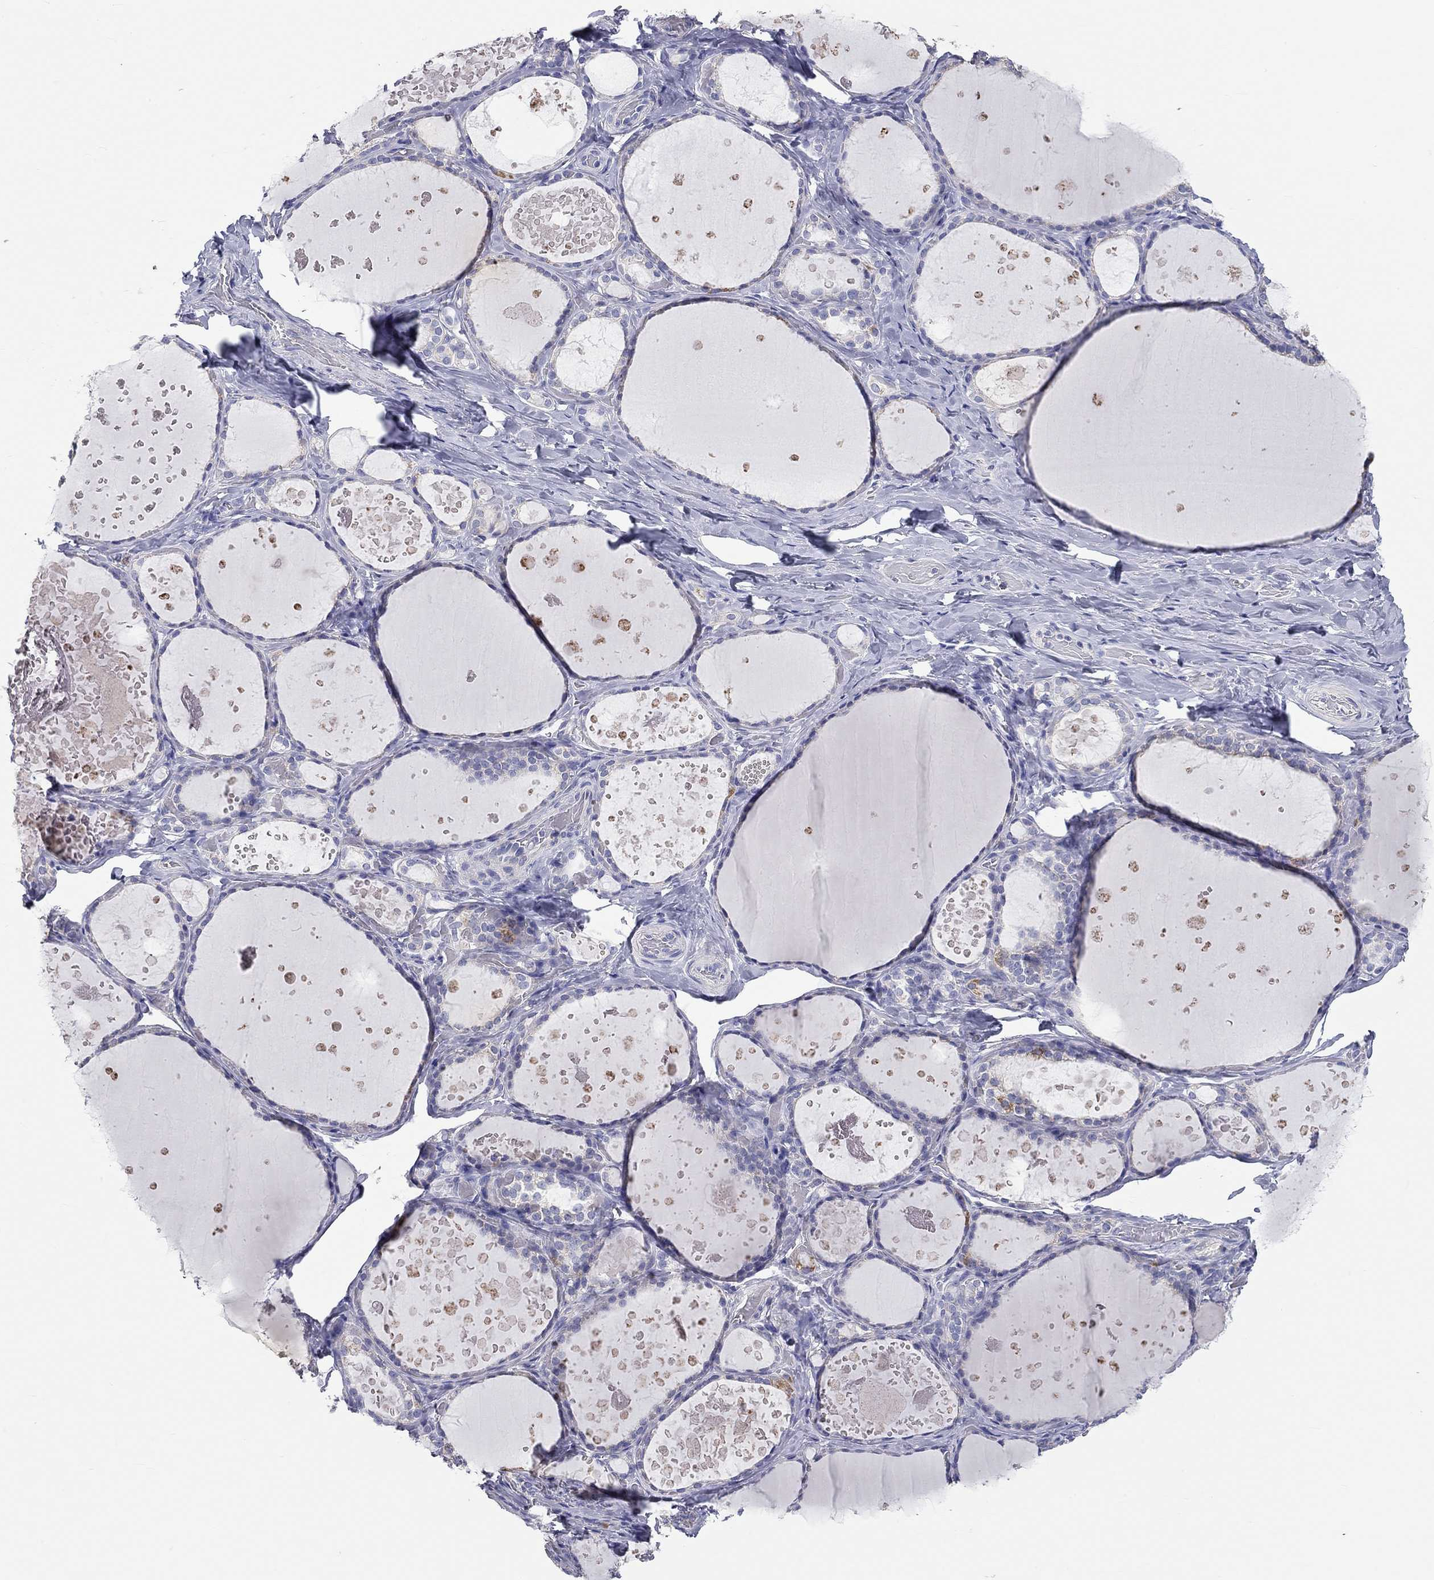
{"staining": {"intensity": "negative", "quantity": "none", "location": "none"}, "tissue": "thyroid gland", "cell_type": "Glandular cells", "image_type": "normal", "snomed": [{"axis": "morphology", "description": "Normal tissue, NOS"}, {"axis": "topography", "description": "Thyroid gland"}], "caption": "Immunohistochemical staining of unremarkable thyroid gland shows no significant positivity in glandular cells. Brightfield microscopy of immunohistochemistry (IHC) stained with DAB (brown) and hematoxylin (blue), captured at high magnification.", "gene": "RCAN1", "patient": {"sex": "female", "age": 56}}